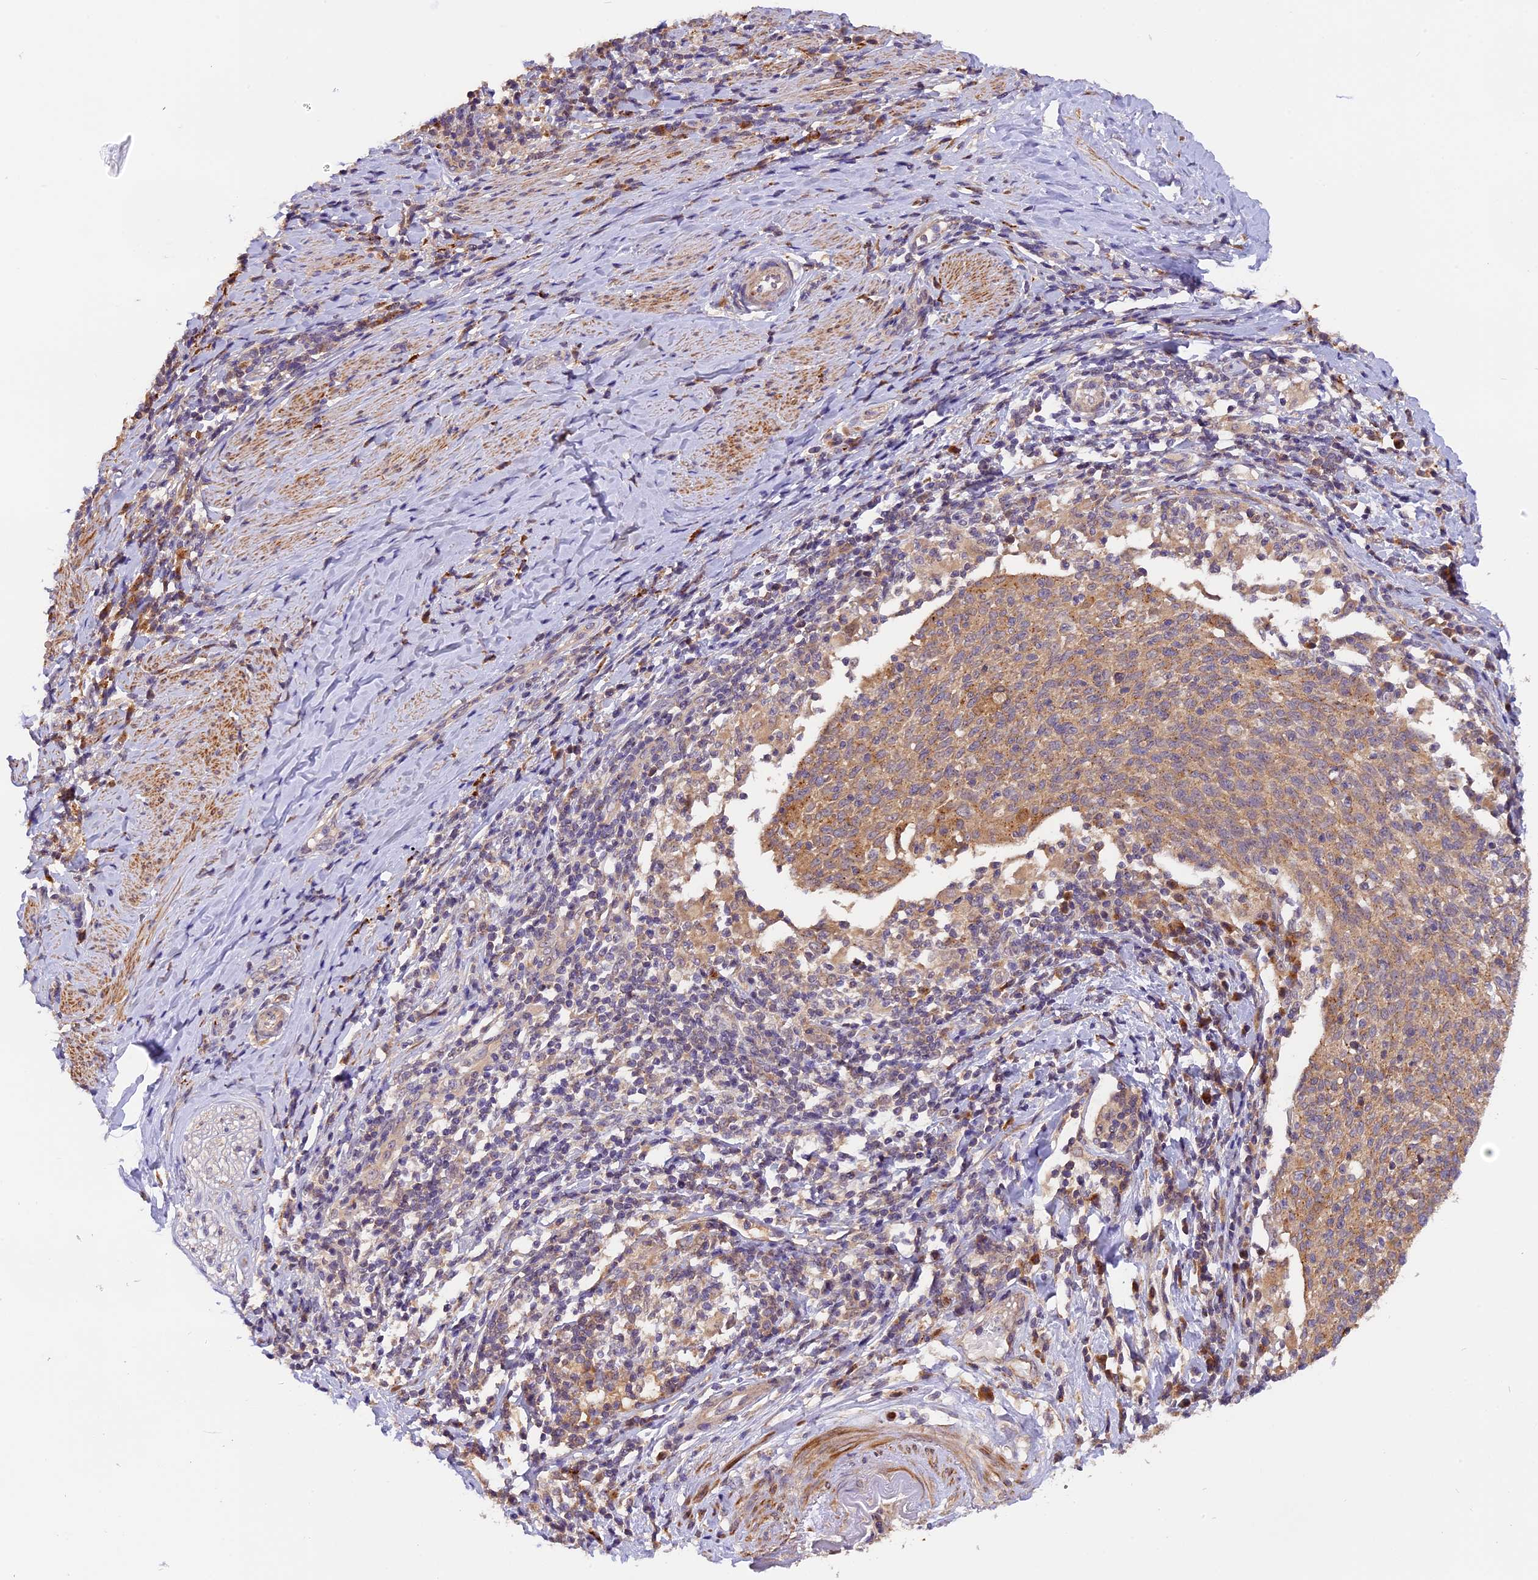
{"staining": {"intensity": "moderate", "quantity": ">75%", "location": "cytoplasmic/membranous"}, "tissue": "cervical cancer", "cell_type": "Tumor cells", "image_type": "cancer", "snomed": [{"axis": "morphology", "description": "Squamous cell carcinoma, NOS"}, {"axis": "topography", "description": "Cervix"}], "caption": "IHC micrograph of cervical squamous cell carcinoma stained for a protein (brown), which exhibits medium levels of moderate cytoplasmic/membranous expression in about >75% of tumor cells.", "gene": "COPE", "patient": {"sex": "female", "age": 52}}